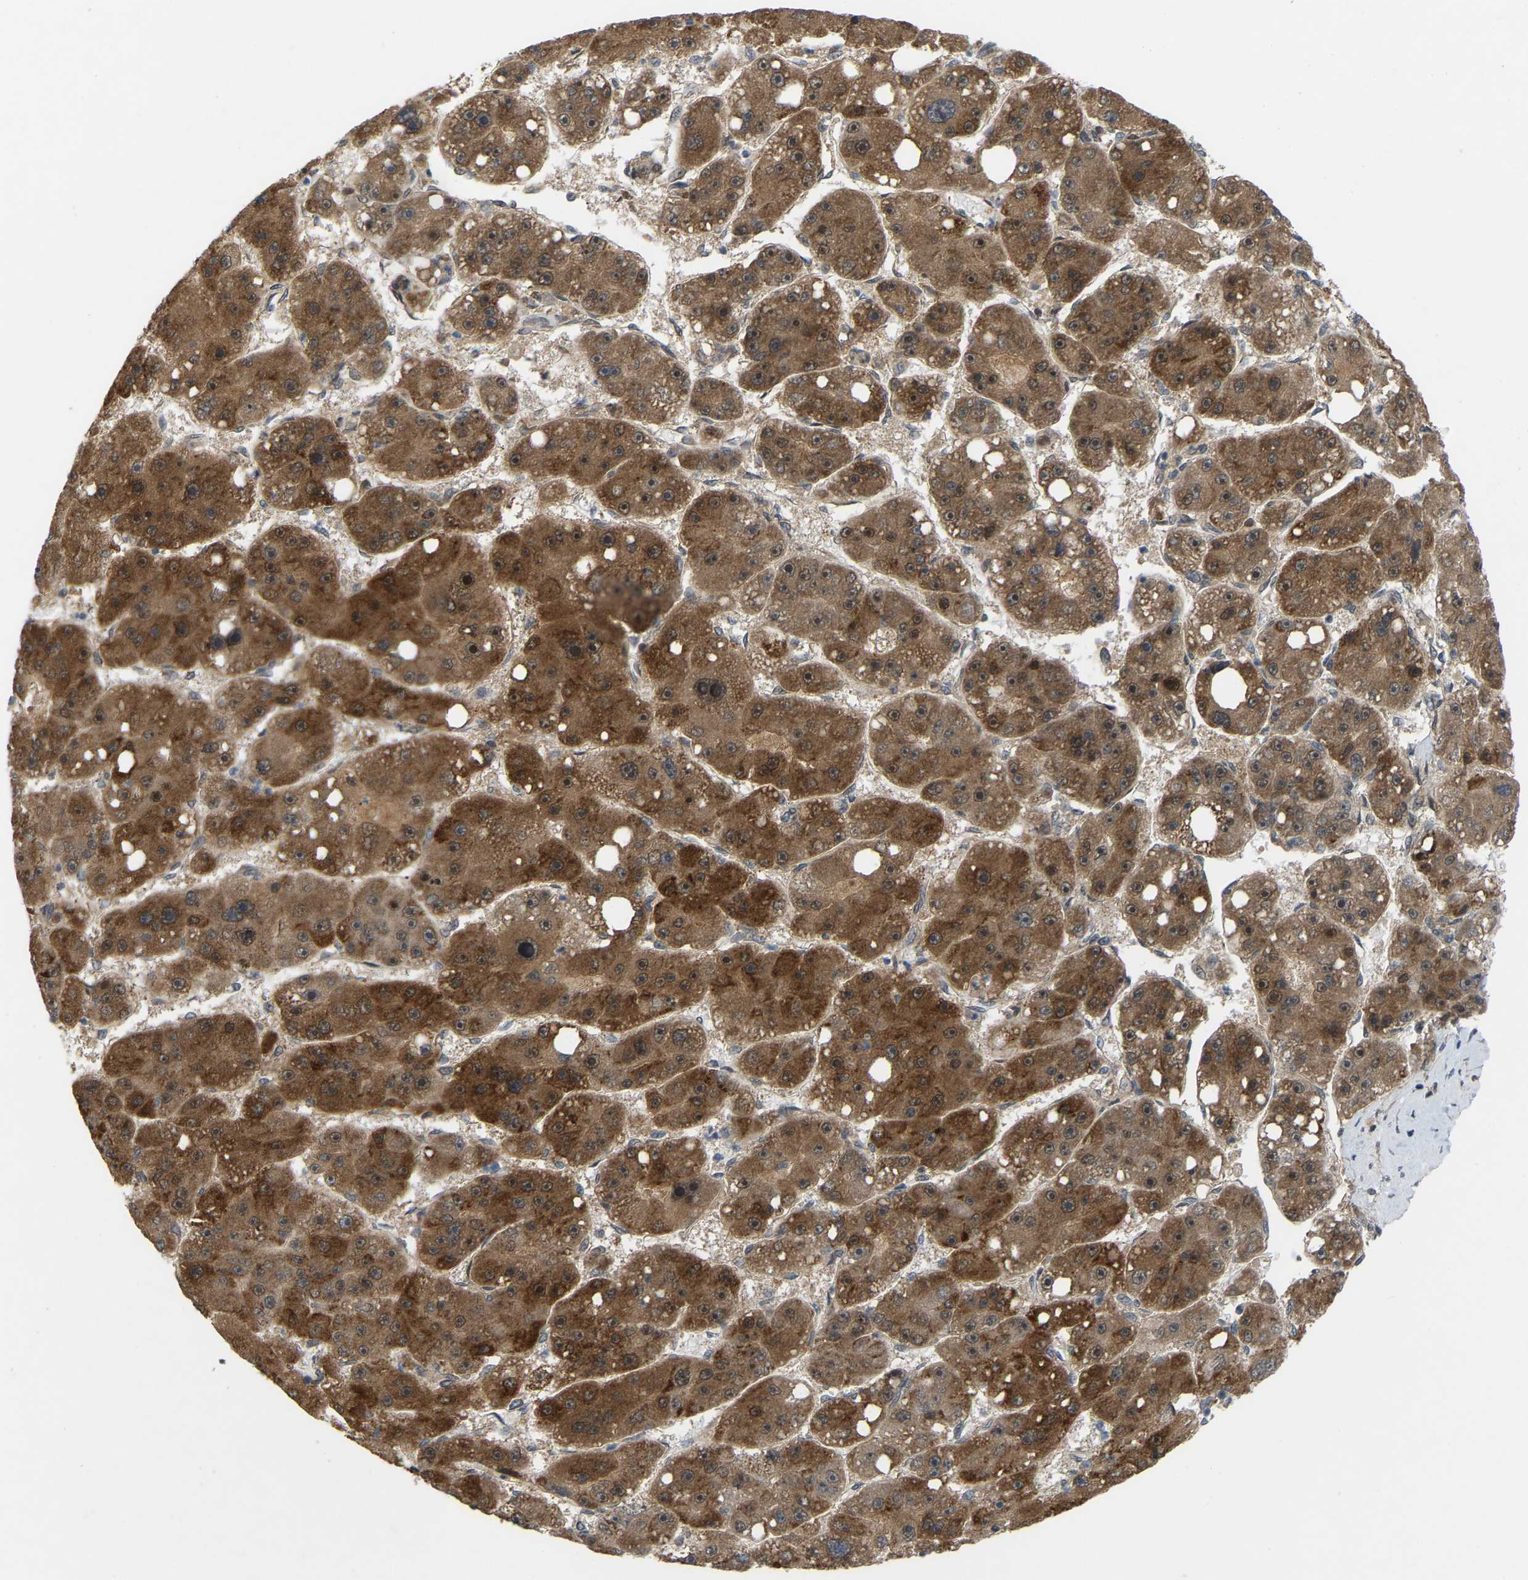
{"staining": {"intensity": "strong", "quantity": ">75%", "location": "cytoplasmic/membranous"}, "tissue": "liver cancer", "cell_type": "Tumor cells", "image_type": "cancer", "snomed": [{"axis": "morphology", "description": "Carcinoma, Hepatocellular, NOS"}, {"axis": "topography", "description": "Liver"}], "caption": "Human liver cancer stained with a brown dye reveals strong cytoplasmic/membranous positive positivity in about >75% of tumor cells.", "gene": "CROT", "patient": {"sex": "female", "age": 61}}